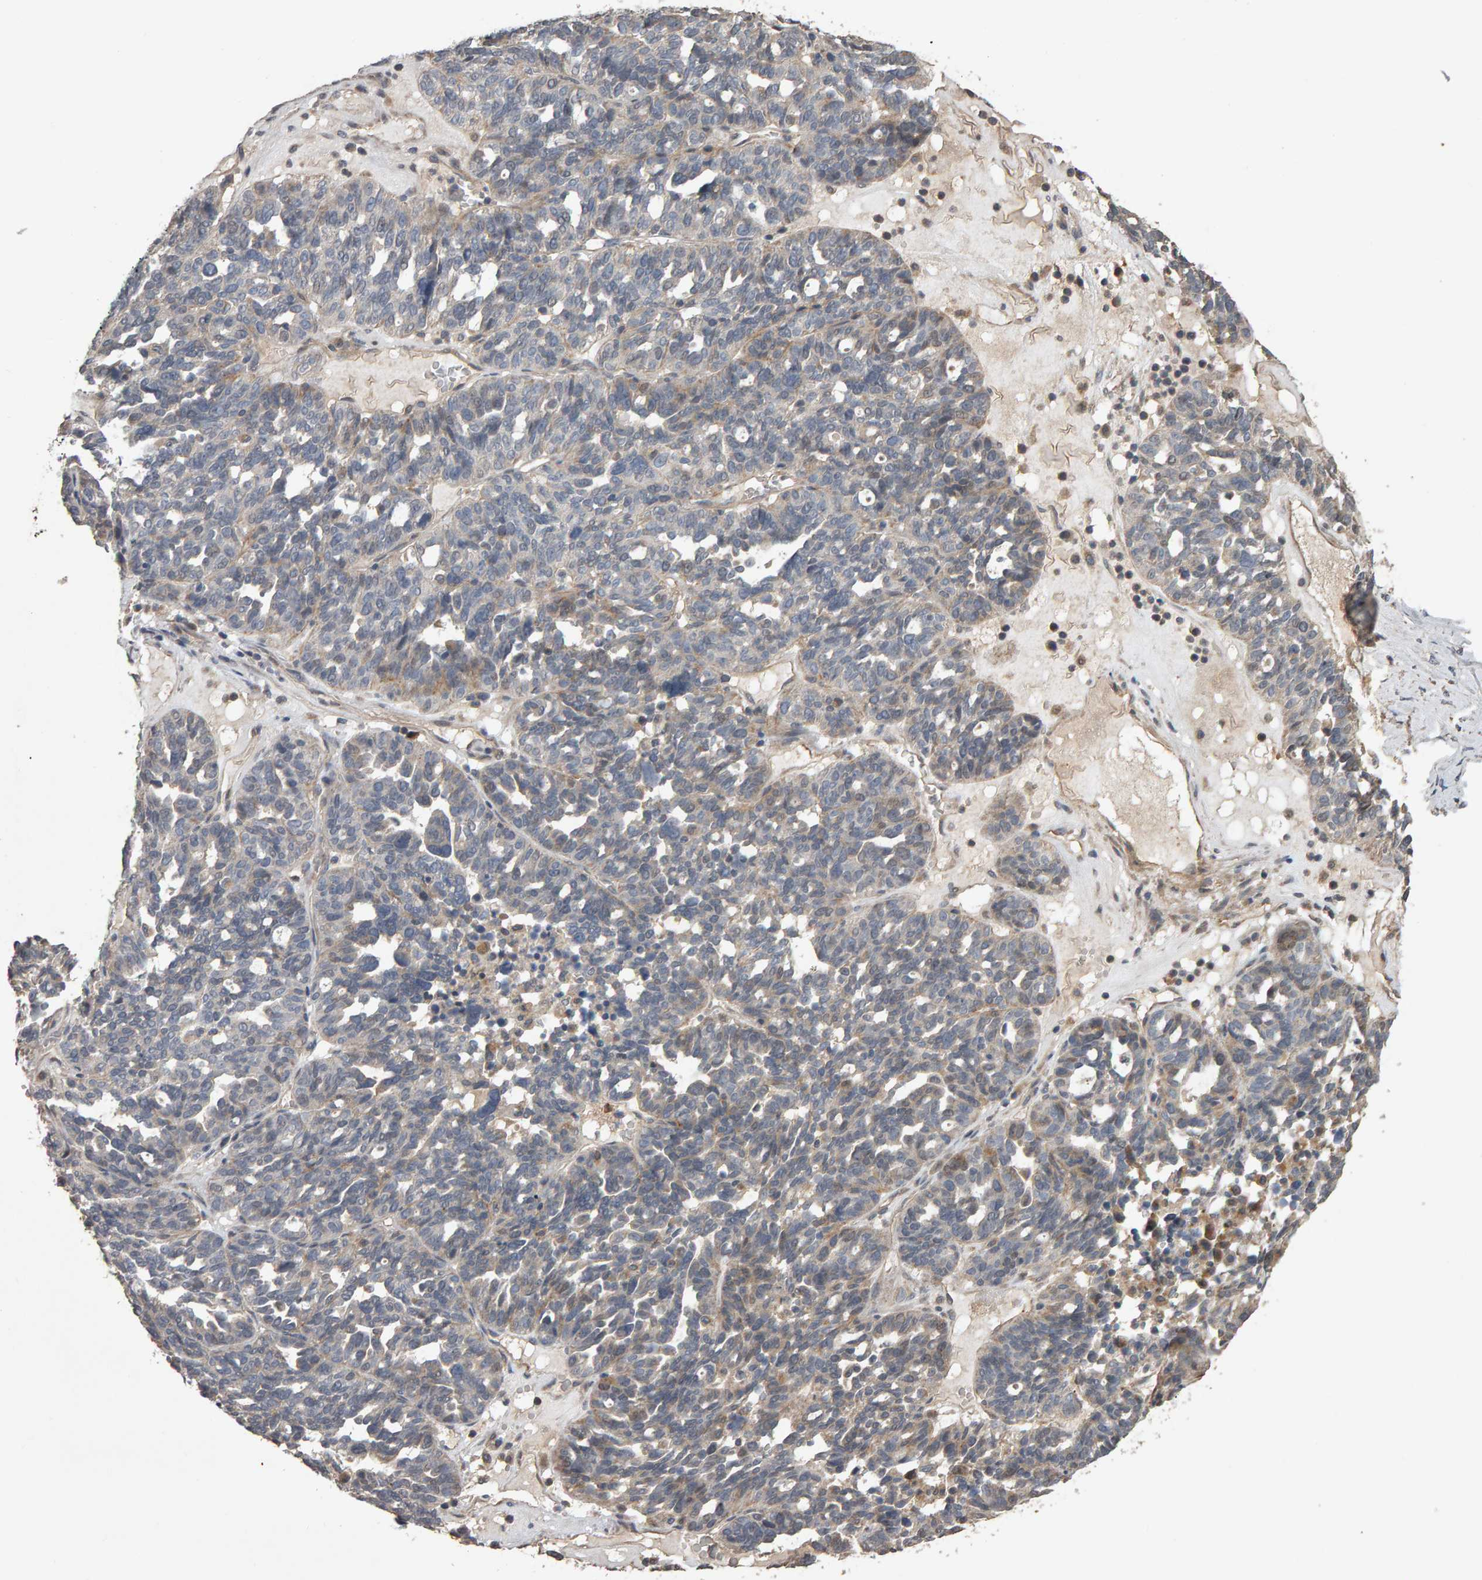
{"staining": {"intensity": "weak", "quantity": "<25%", "location": "cytoplasmic/membranous"}, "tissue": "ovarian cancer", "cell_type": "Tumor cells", "image_type": "cancer", "snomed": [{"axis": "morphology", "description": "Cystadenocarcinoma, serous, NOS"}, {"axis": "topography", "description": "Ovary"}], "caption": "IHC photomicrograph of serous cystadenocarcinoma (ovarian) stained for a protein (brown), which demonstrates no expression in tumor cells.", "gene": "COASY", "patient": {"sex": "female", "age": 59}}